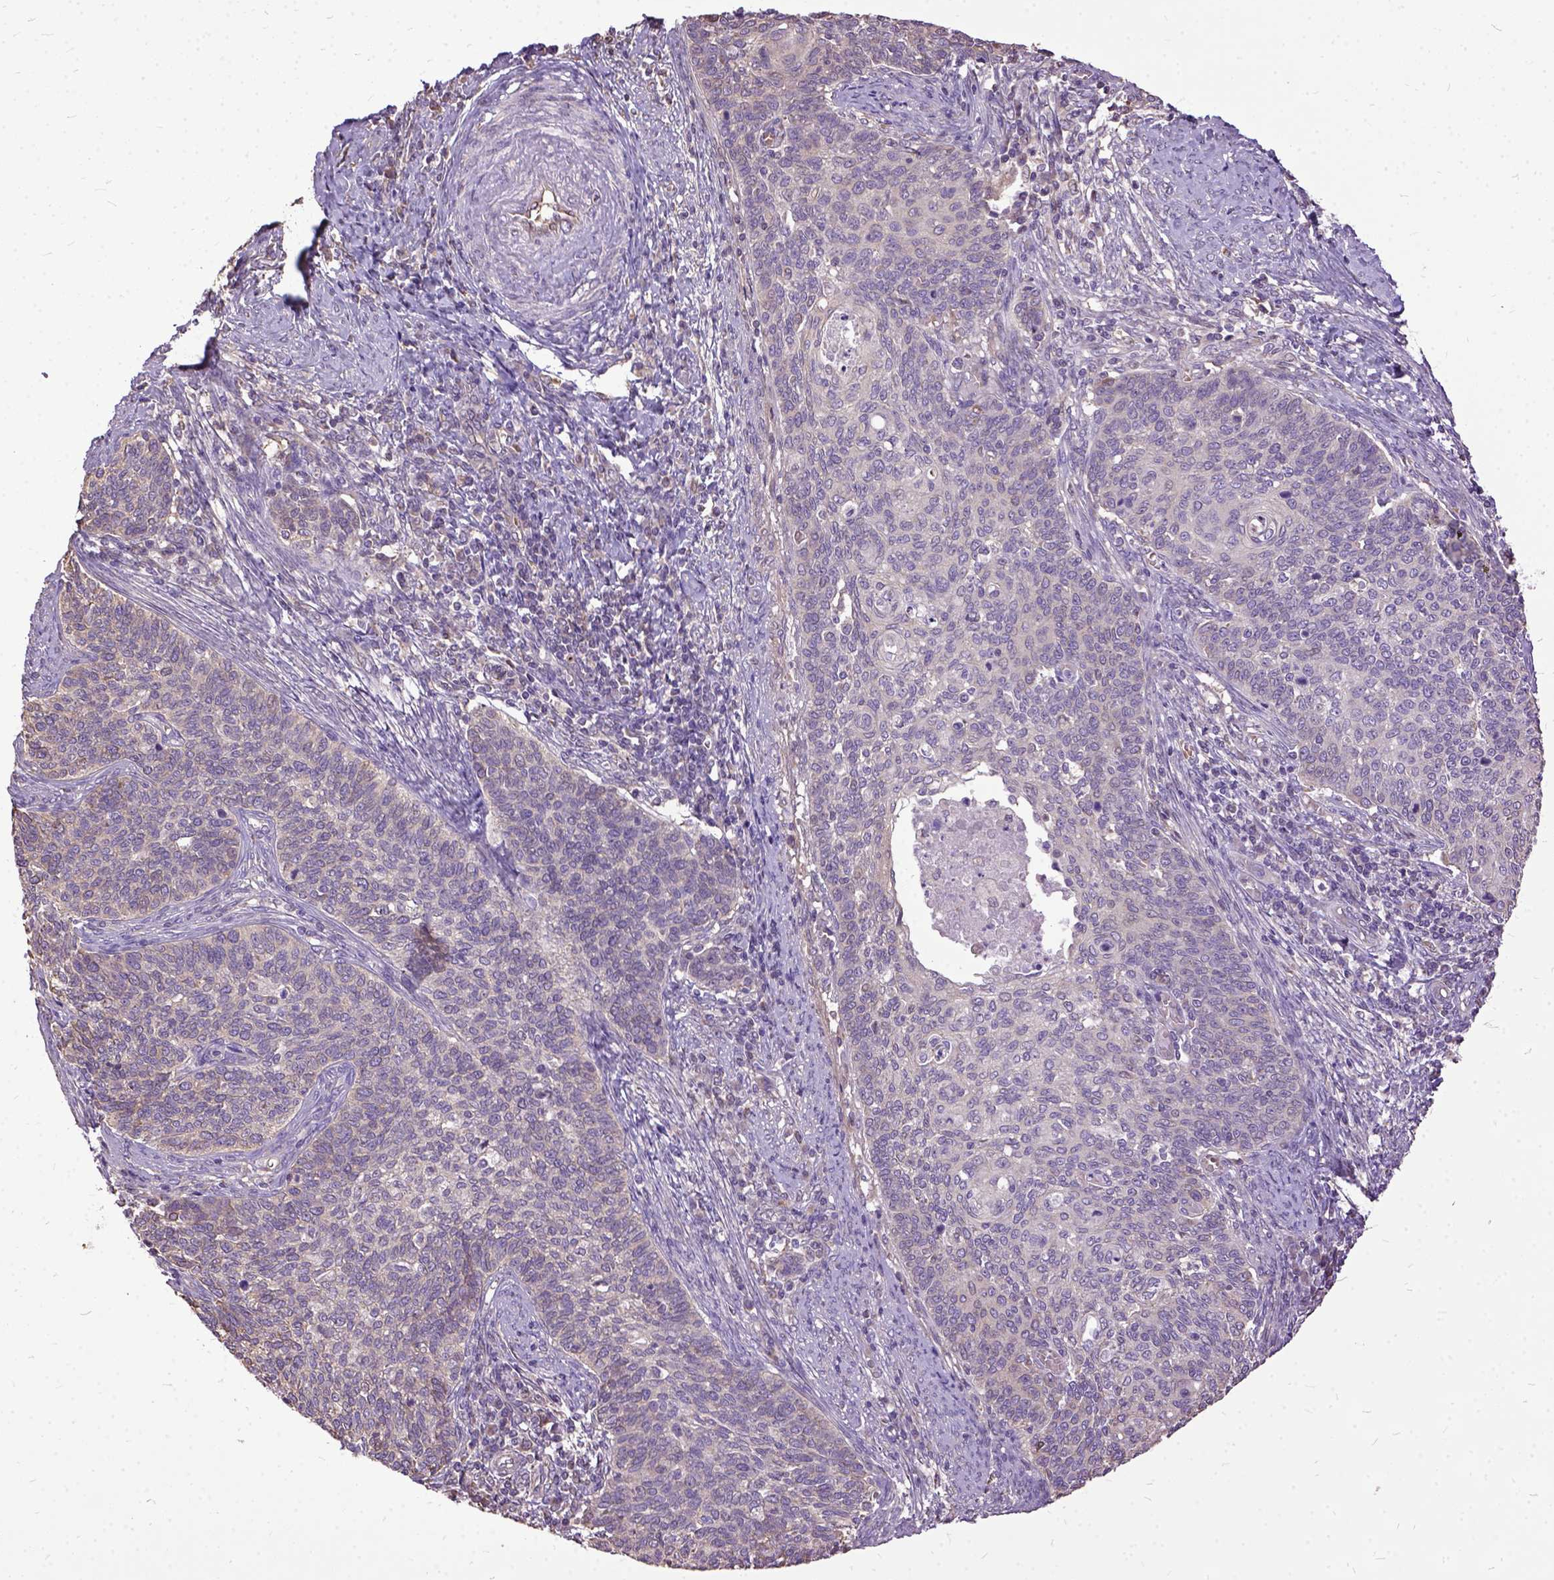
{"staining": {"intensity": "negative", "quantity": "none", "location": "none"}, "tissue": "cervical cancer", "cell_type": "Tumor cells", "image_type": "cancer", "snomed": [{"axis": "morphology", "description": "Normal tissue, NOS"}, {"axis": "morphology", "description": "Squamous cell carcinoma, NOS"}, {"axis": "topography", "description": "Cervix"}], "caption": "There is no significant staining in tumor cells of cervical squamous cell carcinoma.", "gene": "AREG", "patient": {"sex": "female", "age": 39}}